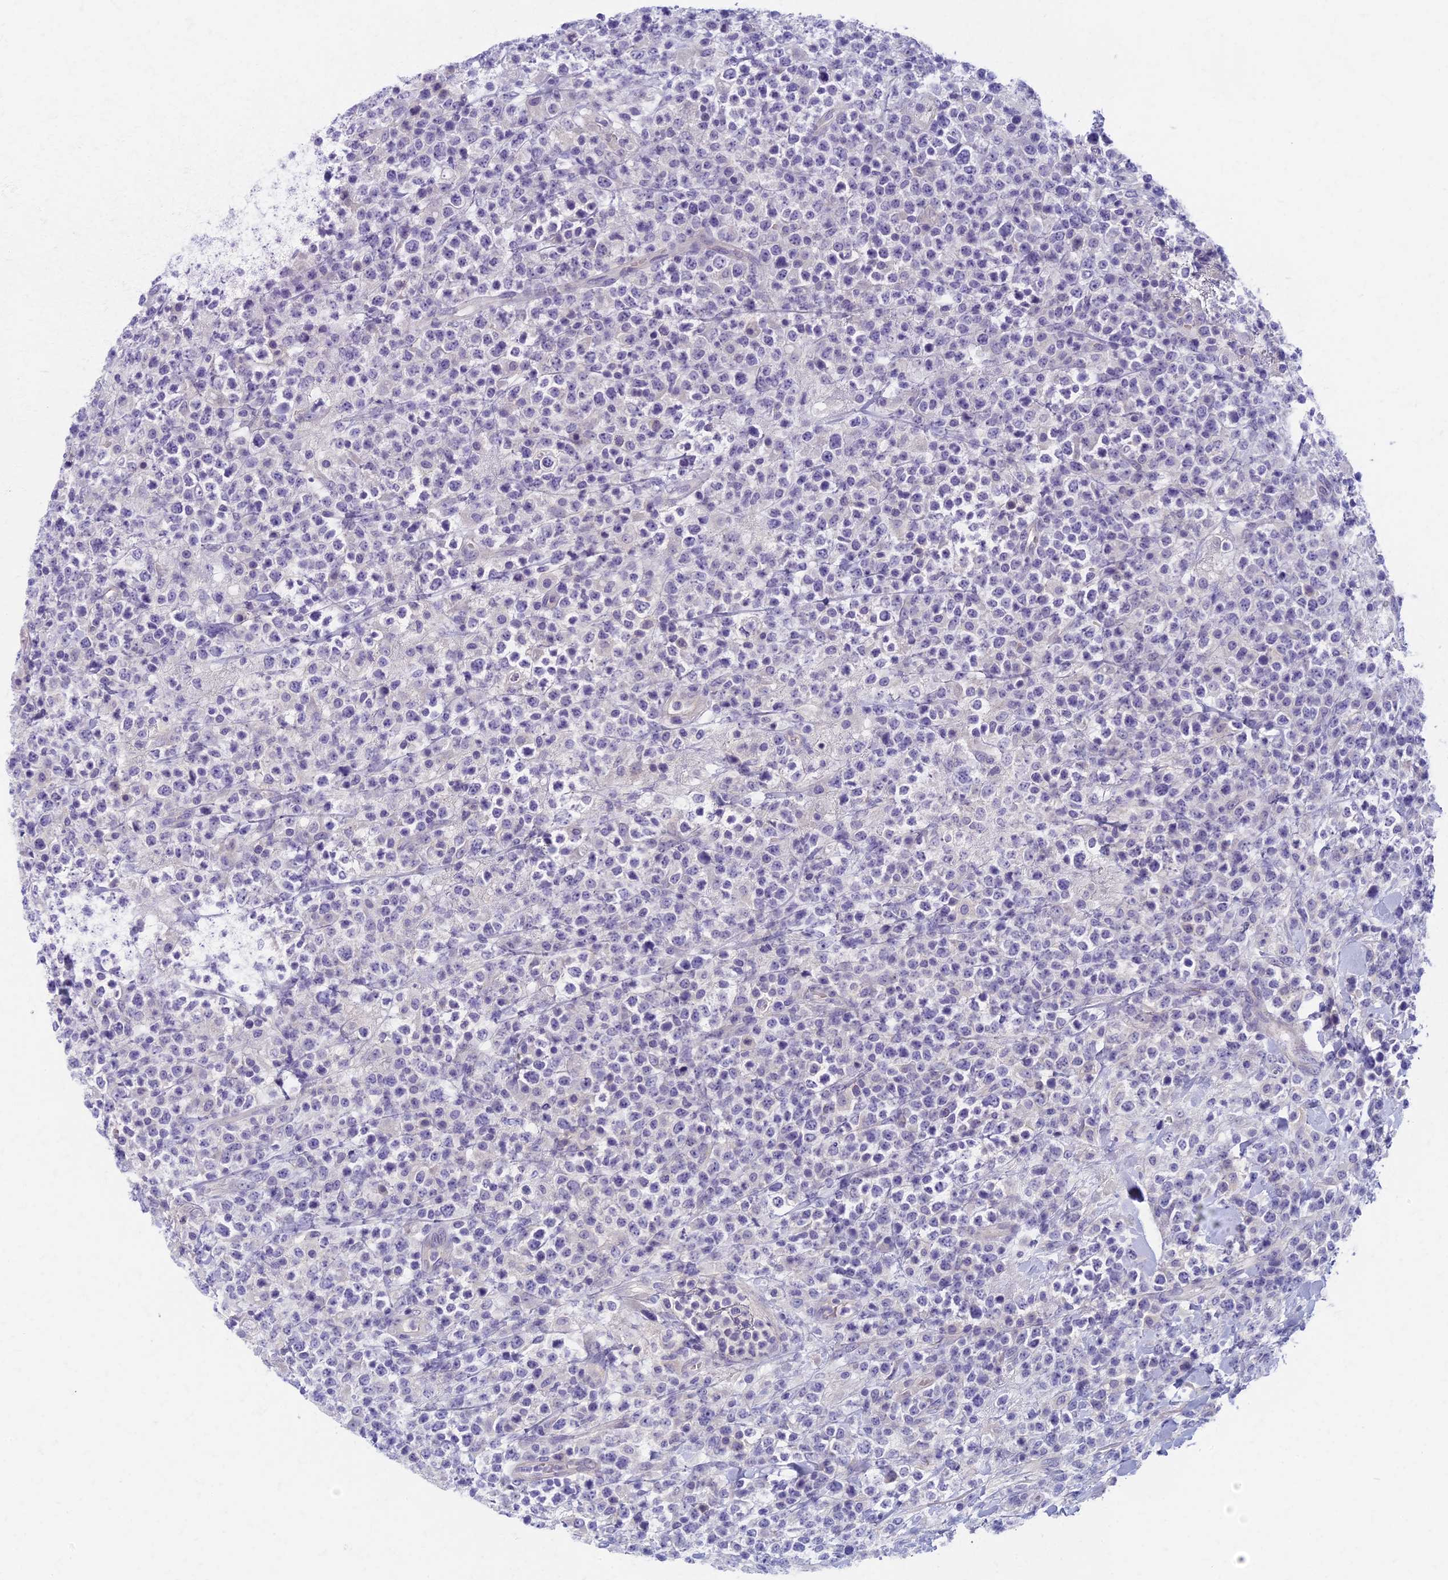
{"staining": {"intensity": "negative", "quantity": "none", "location": "none"}, "tissue": "lymphoma", "cell_type": "Tumor cells", "image_type": "cancer", "snomed": [{"axis": "morphology", "description": "Malignant lymphoma, non-Hodgkin's type, High grade"}, {"axis": "topography", "description": "Colon"}], "caption": "Immunohistochemistry photomicrograph of human malignant lymphoma, non-Hodgkin's type (high-grade) stained for a protein (brown), which demonstrates no positivity in tumor cells. (DAB (3,3'-diaminobenzidine) IHC visualized using brightfield microscopy, high magnification).", "gene": "AP4E1", "patient": {"sex": "female", "age": 53}}